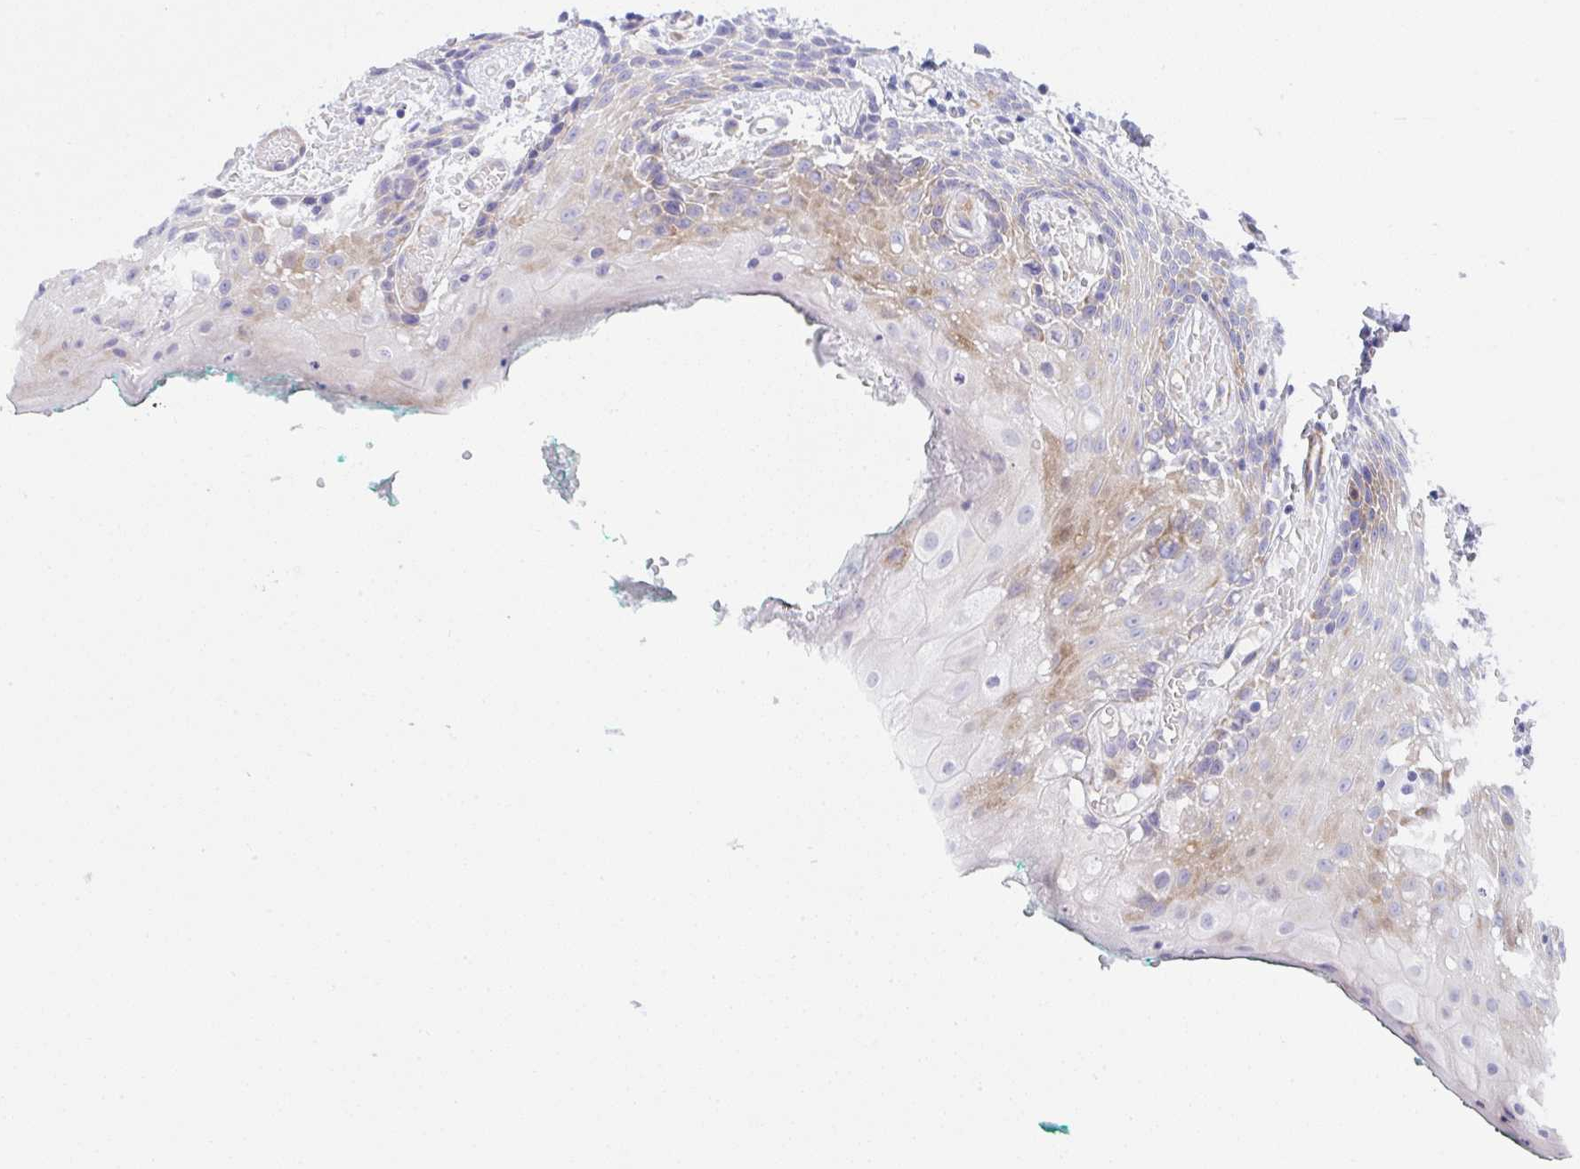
{"staining": {"intensity": "weak", "quantity": "<25%", "location": "cytoplasmic/membranous"}, "tissue": "oral mucosa", "cell_type": "Squamous epithelial cells", "image_type": "normal", "snomed": [{"axis": "morphology", "description": "Normal tissue, NOS"}, {"axis": "topography", "description": "Oral tissue"}, {"axis": "topography", "description": "Tounge, NOS"}], "caption": "The histopathology image demonstrates no staining of squamous epithelial cells in normal oral mucosa.", "gene": "ZNF713", "patient": {"sex": "female", "age": 62}}